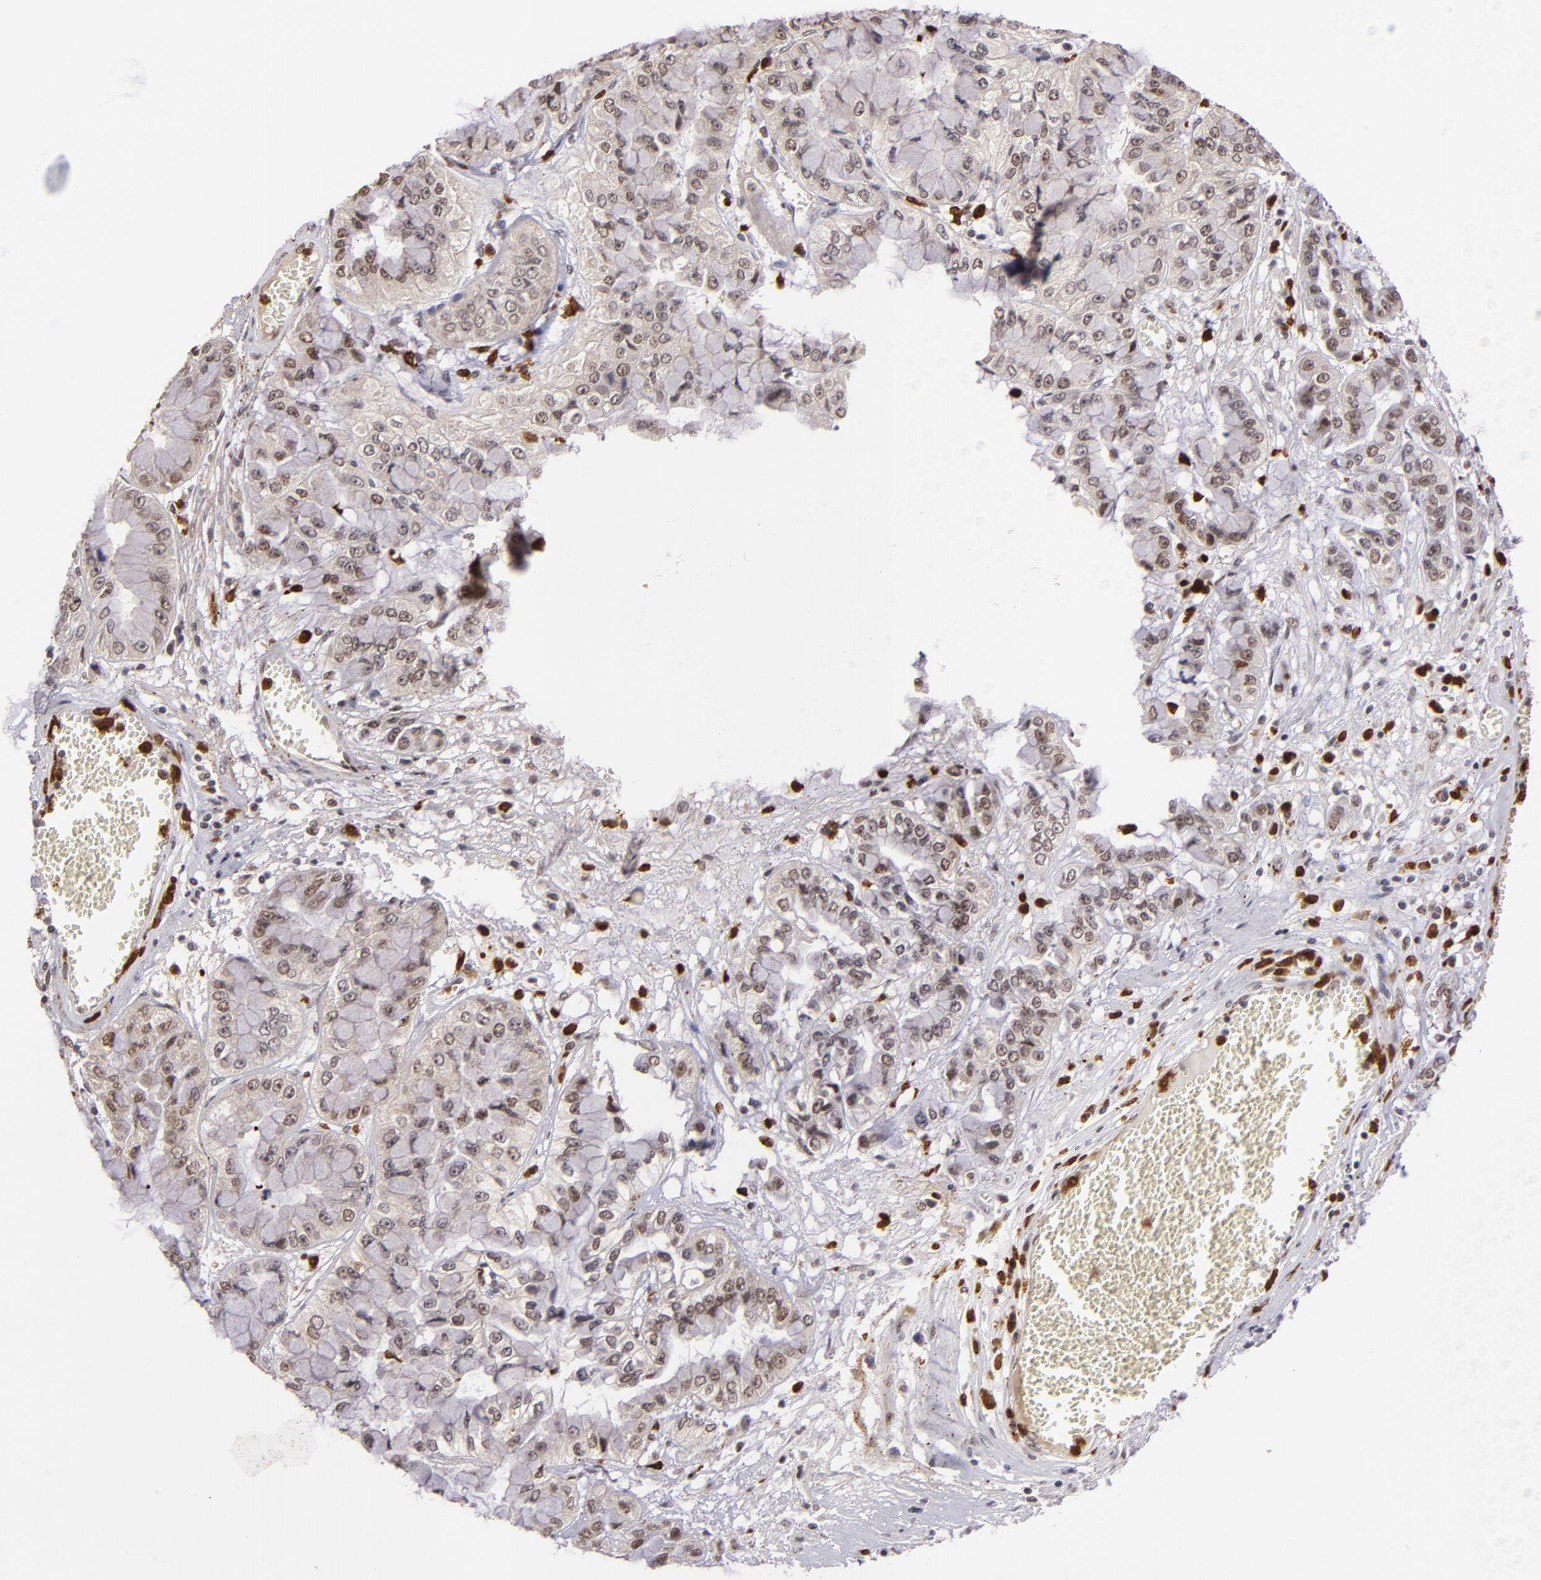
{"staining": {"intensity": "weak", "quantity": "<25%", "location": "cytoplasmic/membranous,nuclear"}, "tissue": "liver cancer", "cell_type": "Tumor cells", "image_type": "cancer", "snomed": [{"axis": "morphology", "description": "Cholangiocarcinoma"}, {"axis": "topography", "description": "Liver"}], "caption": "This is a image of immunohistochemistry staining of liver cancer, which shows no expression in tumor cells.", "gene": "RXRG", "patient": {"sex": "female", "age": 79}}